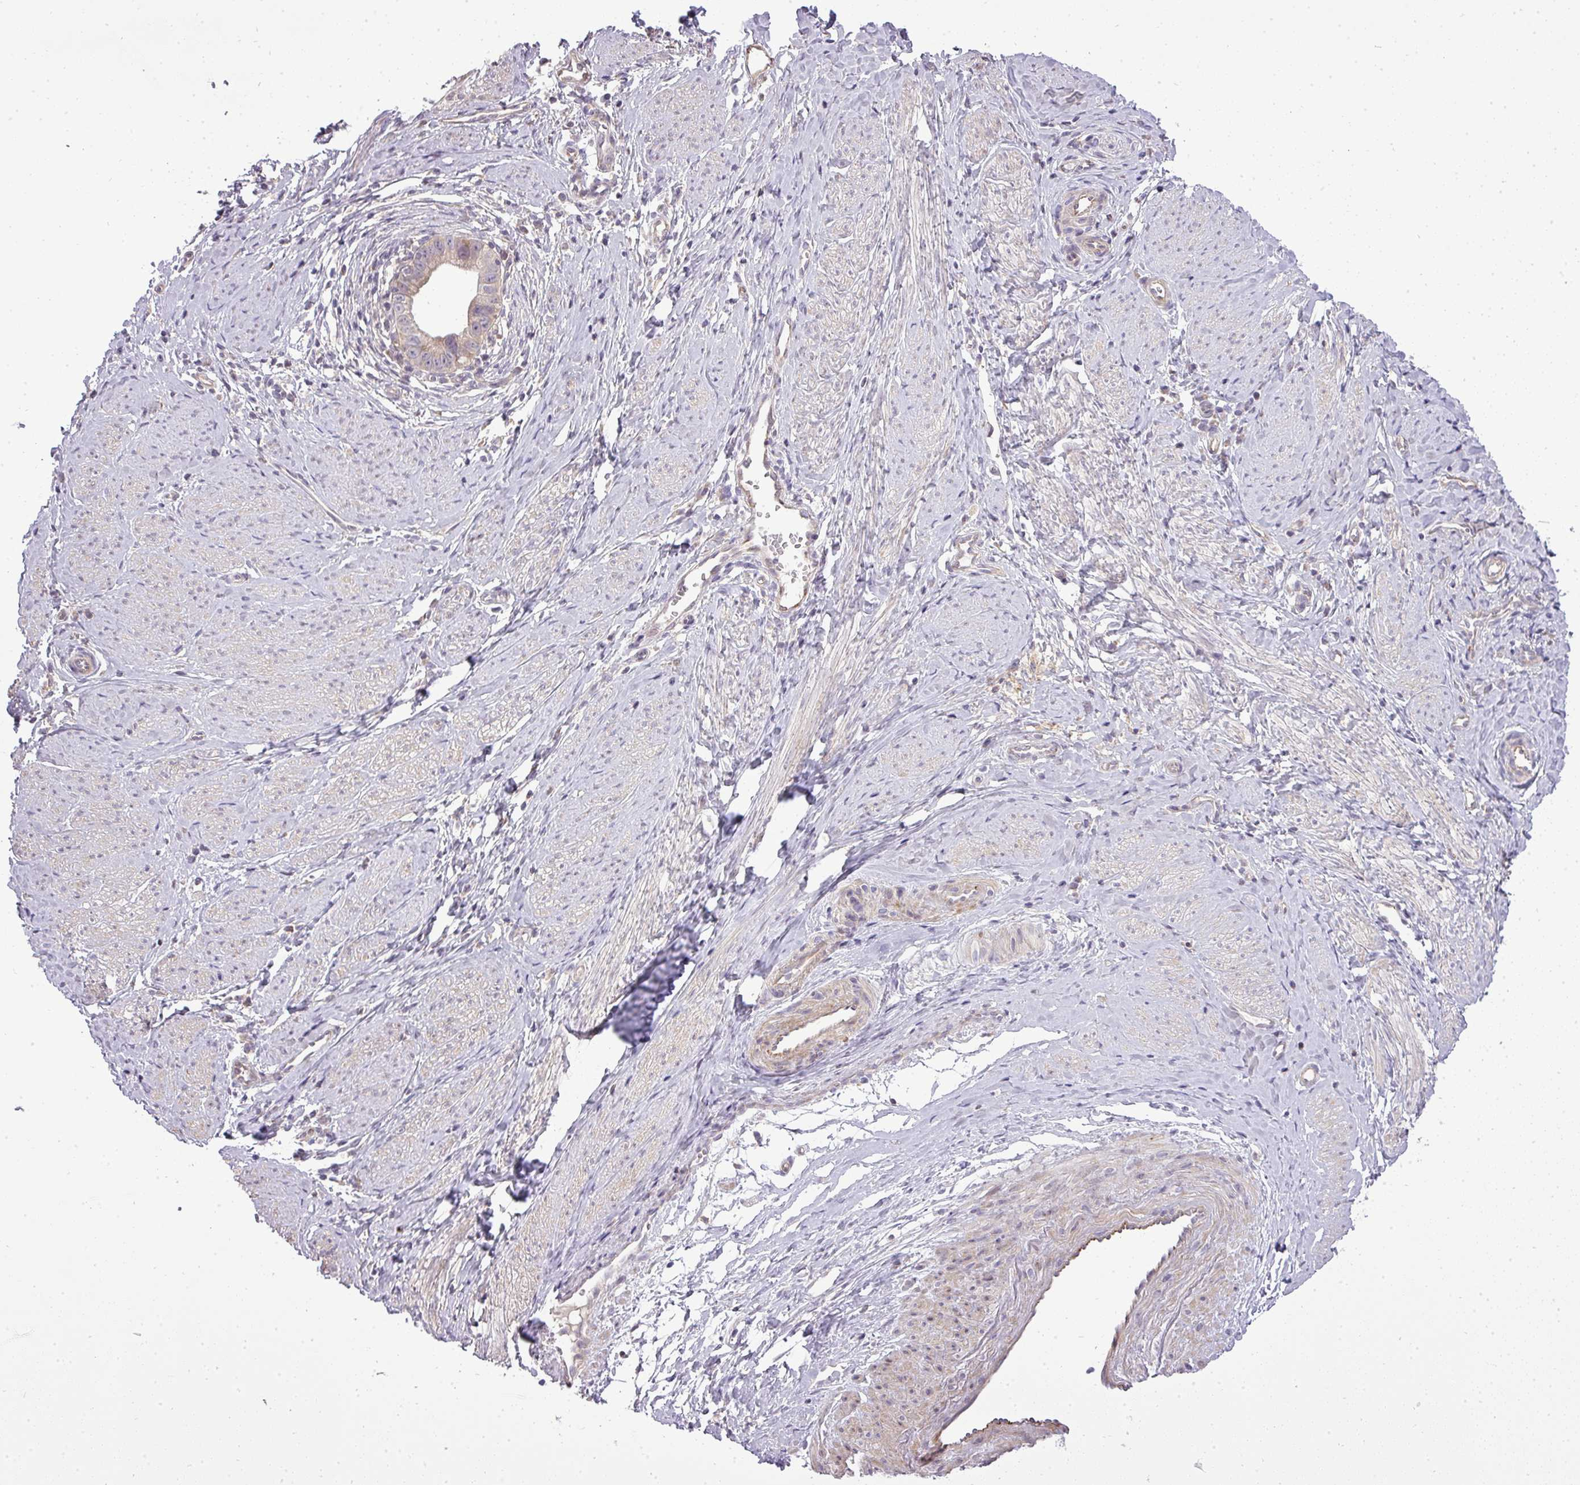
{"staining": {"intensity": "weak", "quantity": "<25%", "location": "cytoplasmic/membranous"}, "tissue": "cervical cancer", "cell_type": "Tumor cells", "image_type": "cancer", "snomed": [{"axis": "morphology", "description": "Adenocarcinoma, NOS"}, {"axis": "topography", "description": "Cervix"}], "caption": "Histopathology image shows no protein expression in tumor cells of cervical cancer tissue.", "gene": "PDRG1", "patient": {"sex": "female", "age": 36}}